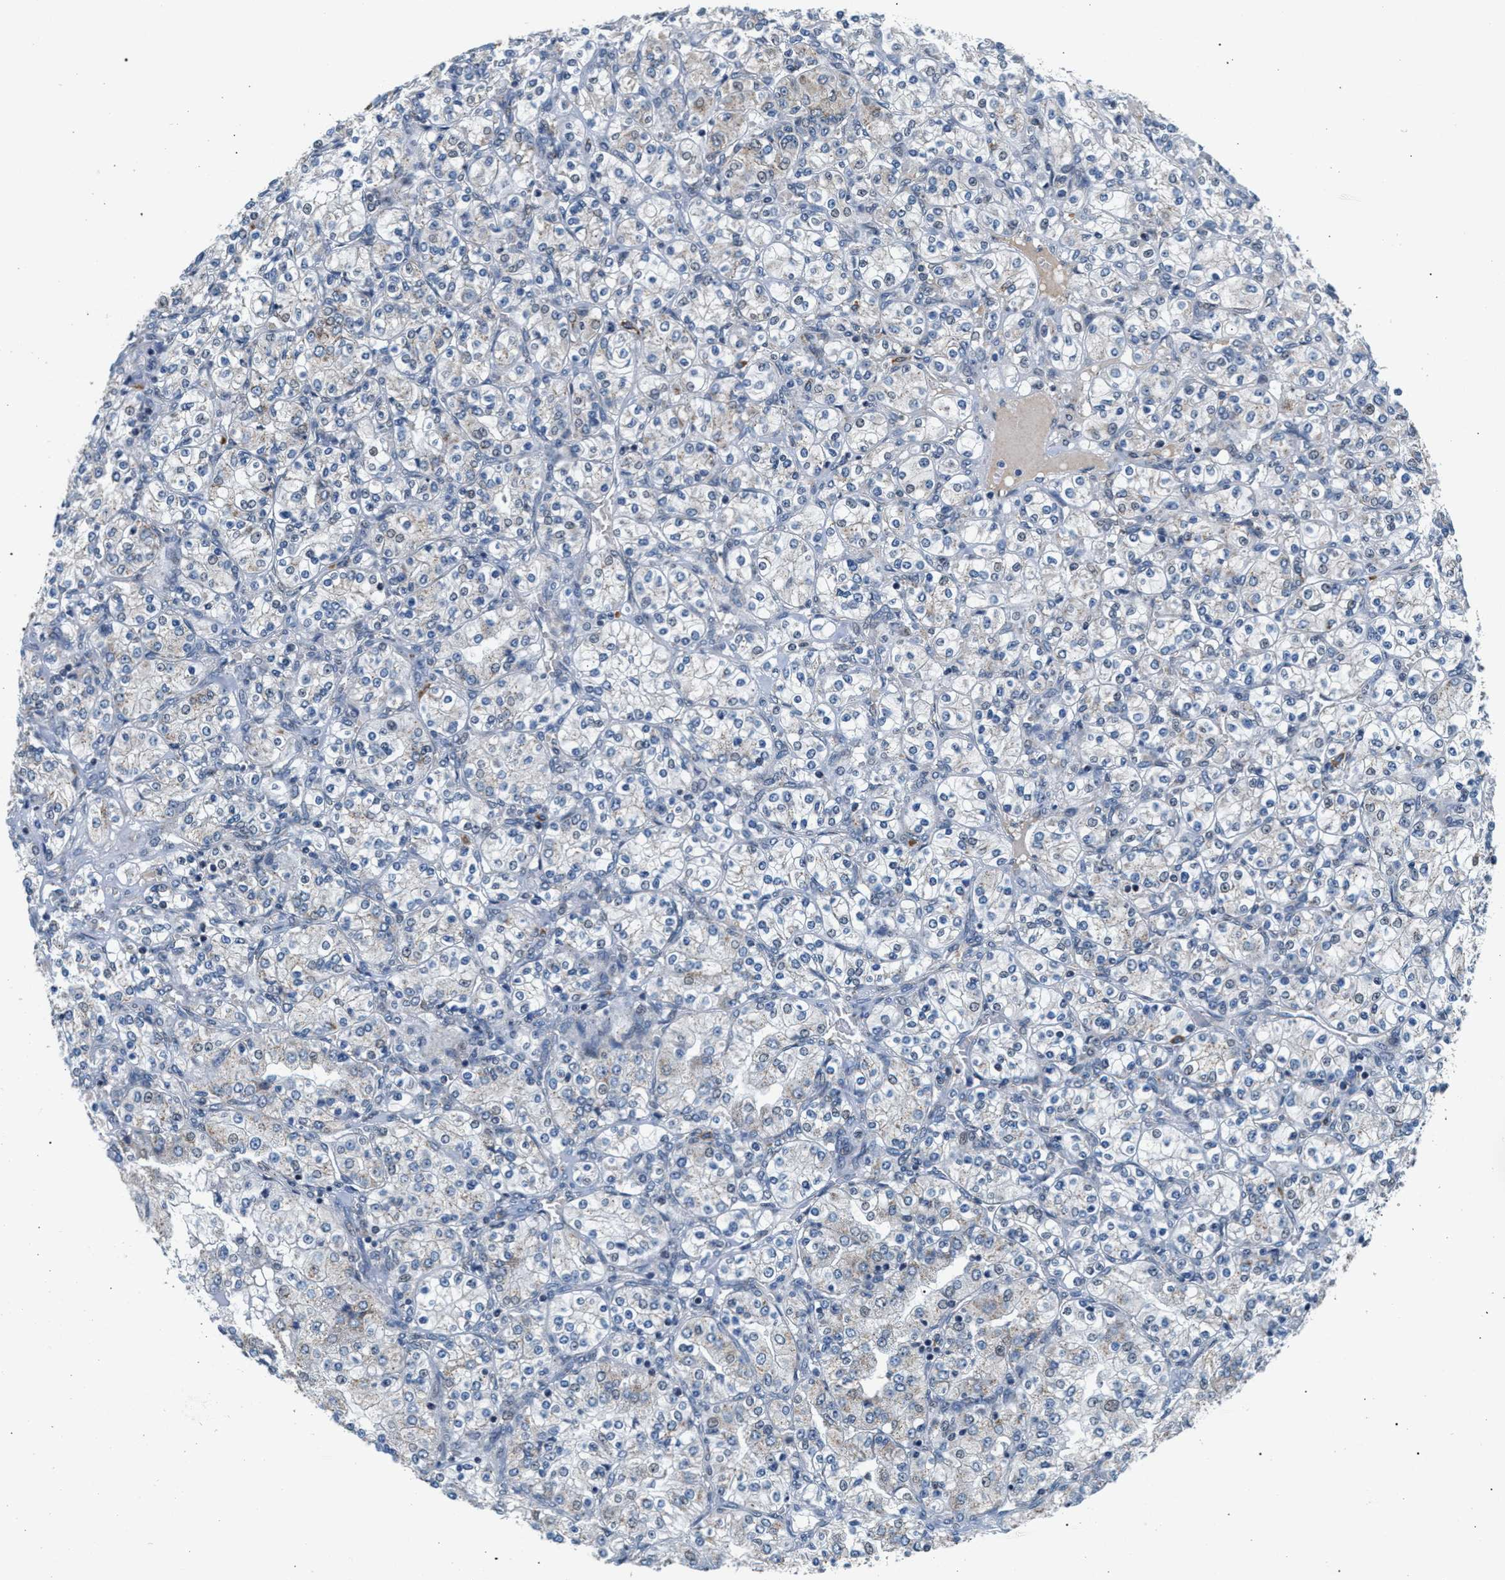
{"staining": {"intensity": "negative", "quantity": "none", "location": "none"}, "tissue": "renal cancer", "cell_type": "Tumor cells", "image_type": "cancer", "snomed": [{"axis": "morphology", "description": "Adenocarcinoma, NOS"}, {"axis": "topography", "description": "Kidney"}], "caption": "Adenocarcinoma (renal) stained for a protein using immunohistochemistry exhibits no positivity tumor cells.", "gene": "KCNMB2", "patient": {"sex": "male", "age": 77}}